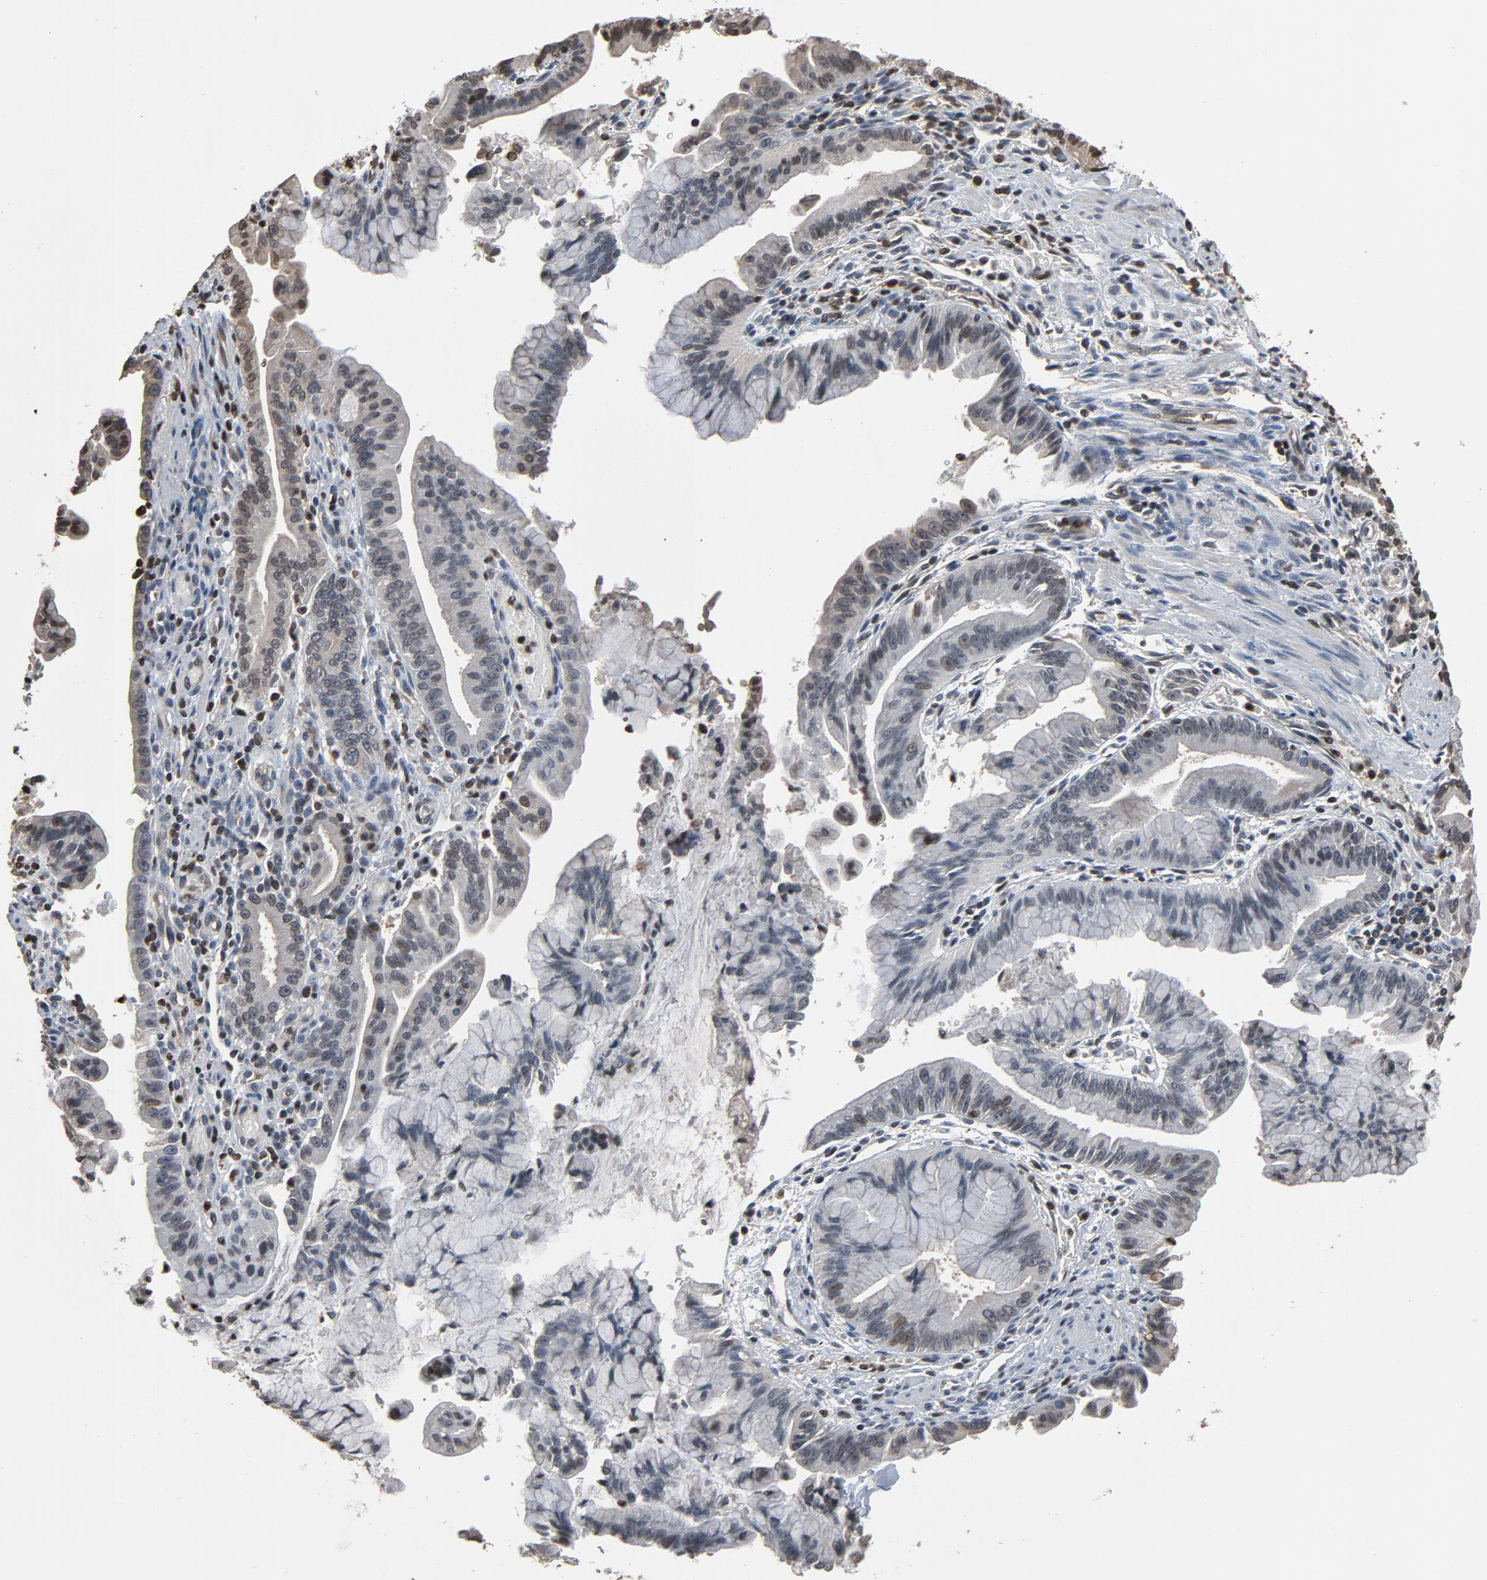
{"staining": {"intensity": "weak", "quantity": "<25%", "location": "nuclear"}, "tissue": "pancreatic cancer", "cell_type": "Tumor cells", "image_type": "cancer", "snomed": [{"axis": "morphology", "description": "Adenocarcinoma, NOS"}, {"axis": "topography", "description": "Pancreas"}], "caption": "DAB (3,3'-diaminobenzidine) immunohistochemical staining of human adenocarcinoma (pancreatic) shows no significant expression in tumor cells.", "gene": "UBE2D1", "patient": {"sex": "male", "age": 59}}